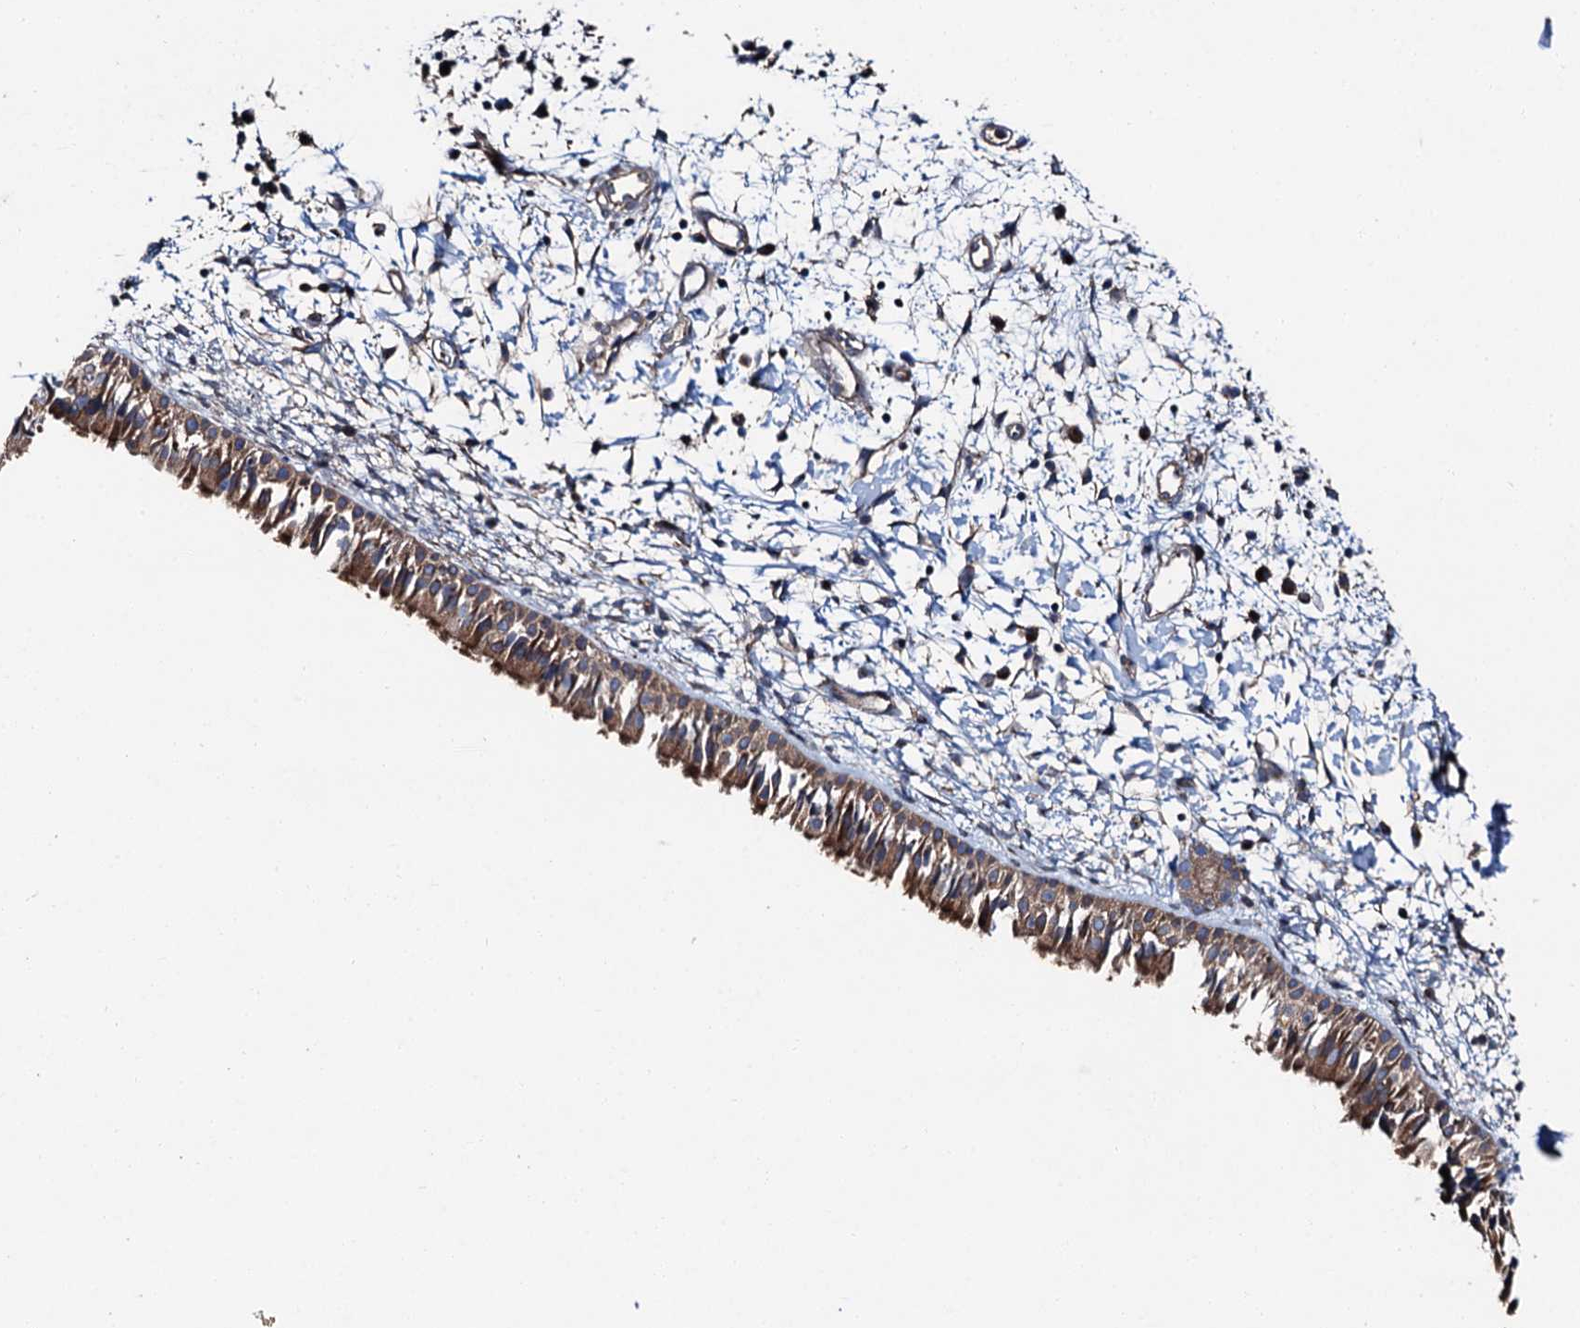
{"staining": {"intensity": "moderate", "quantity": ">75%", "location": "cytoplasmic/membranous"}, "tissue": "nasopharynx", "cell_type": "Respiratory epithelial cells", "image_type": "normal", "snomed": [{"axis": "morphology", "description": "Normal tissue, NOS"}, {"axis": "topography", "description": "Nasopharynx"}], "caption": "Respiratory epithelial cells show medium levels of moderate cytoplasmic/membranous staining in approximately >75% of cells in normal human nasopharynx. (brown staining indicates protein expression, while blue staining denotes nuclei).", "gene": "SLC22A25", "patient": {"sex": "male", "age": 22}}